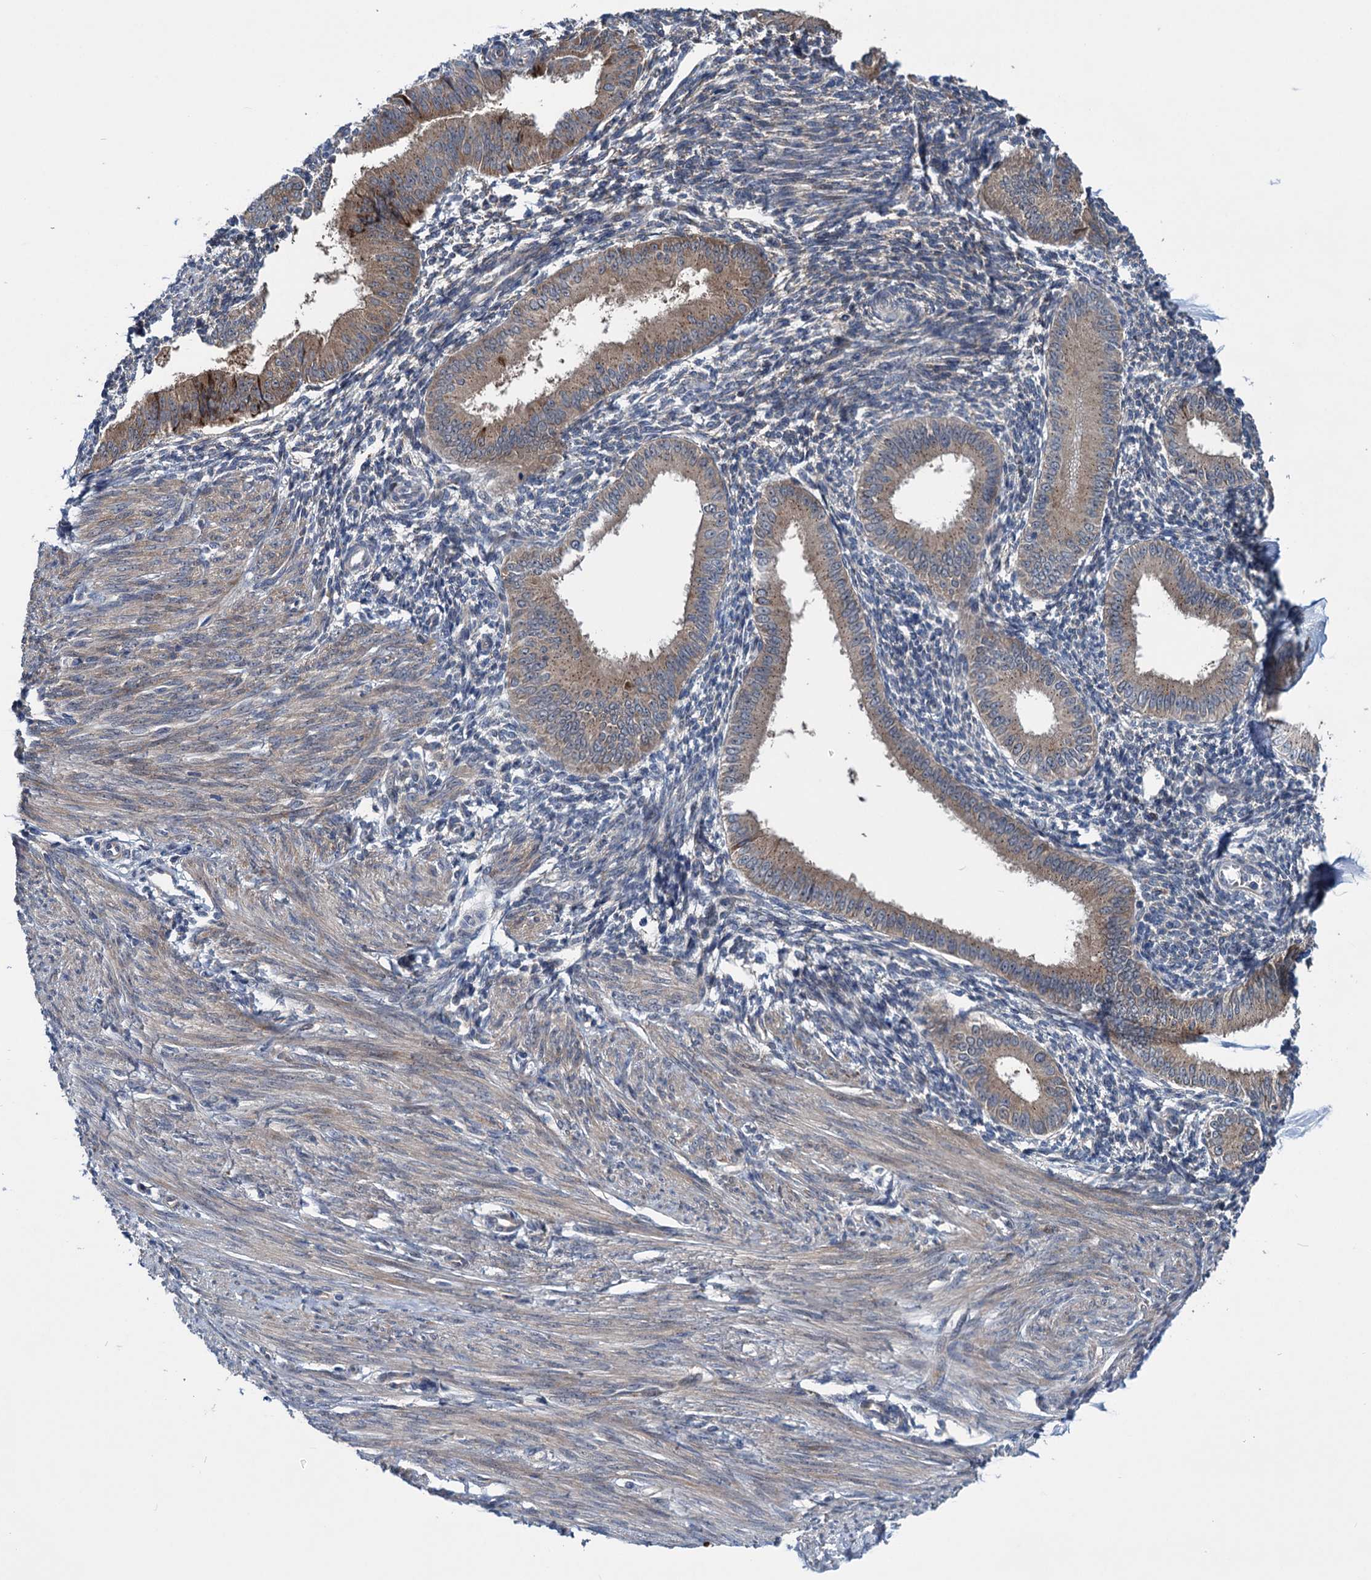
{"staining": {"intensity": "moderate", "quantity": "<25%", "location": "cytoplasmic/membranous"}, "tissue": "endometrium", "cell_type": "Cells in endometrial stroma", "image_type": "normal", "snomed": [{"axis": "morphology", "description": "Normal tissue, NOS"}, {"axis": "topography", "description": "Uterus"}, {"axis": "topography", "description": "Endometrium"}], "caption": "IHC micrograph of normal endometrium: human endometrium stained using immunohistochemistry displays low levels of moderate protein expression localized specifically in the cytoplasmic/membranous of cells in endometrial stroma, appearing as a cytoplasmic/membranous brown color.", "gene": "EYA4", "patient": {"sex": "female", "age": 48}}